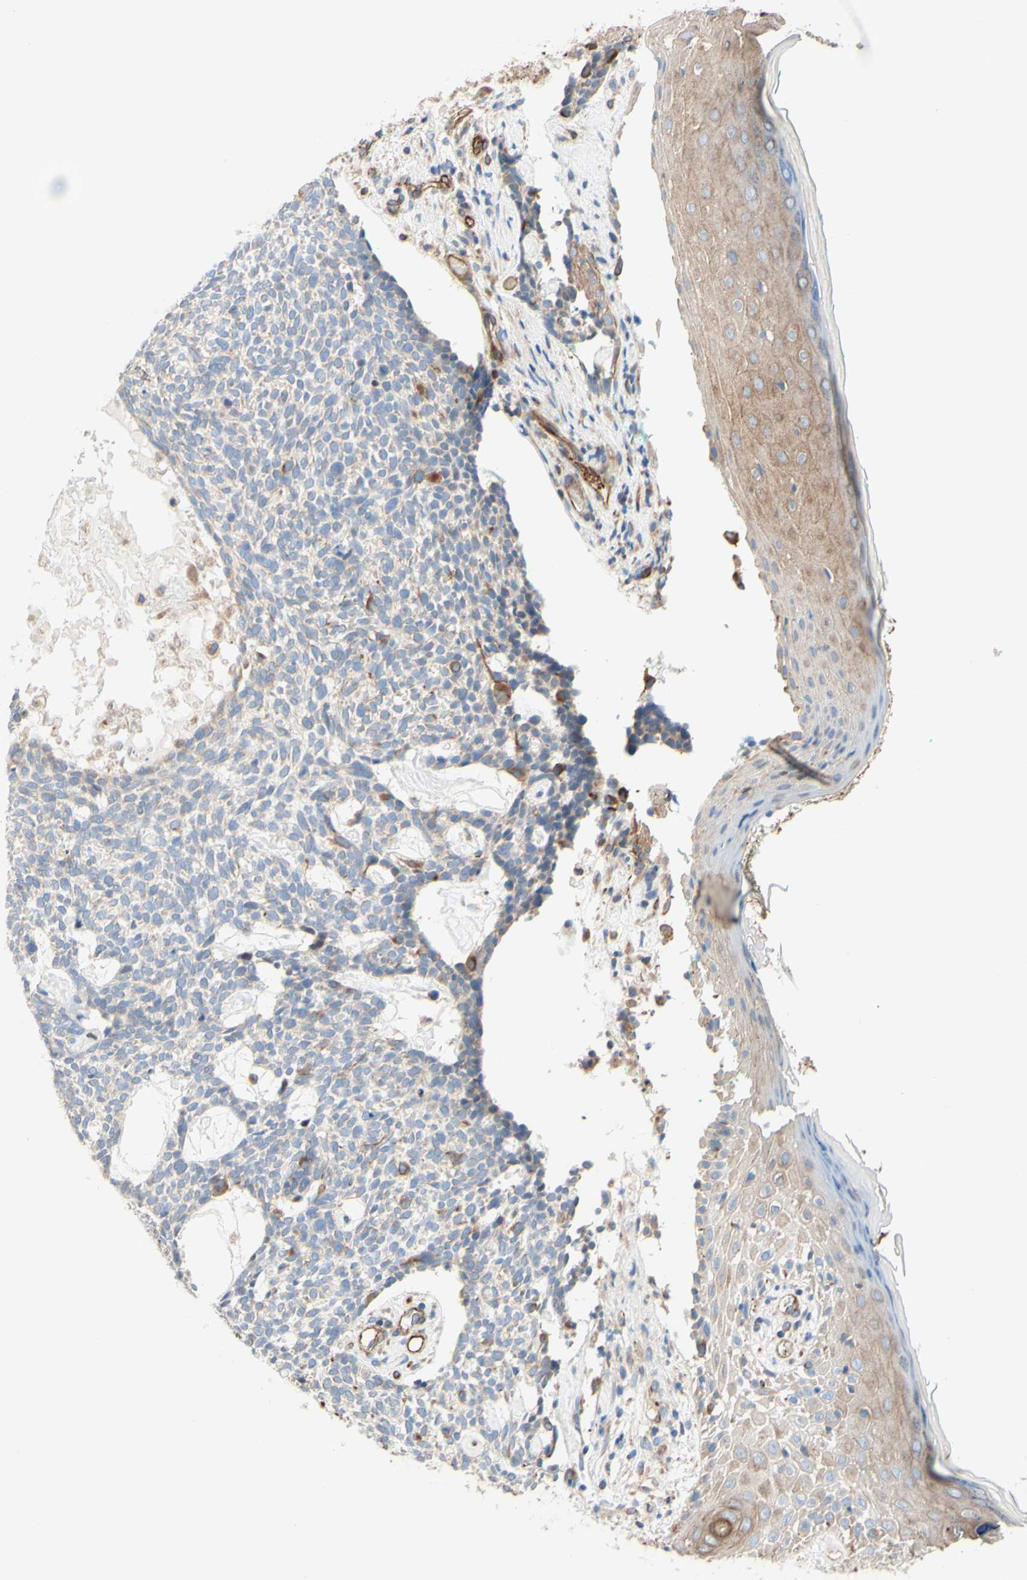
{"staining": {"intensity": "moderate", "quantity": "<25%", "location": "cytoplasmic/membranous"}, "tissue": "skin cancer", "cell_type": "Tumor cells", "image_type": "cancer", "snomed": [{"axis": "morphology", "description": "Basal cell carcinoma"}, {"axis": "topography", "description": "Skin"}], "caption": "This histopathology image demonstrates skin cancer (basal cell carcinoma) stained with immunohistochemistry (IHC) to label a protein in brown. The cytoplasmic/membranous of tumor cells show moderate positivity for the protein. Nuclei are counter-stained blue.", "gene": "ENDOD1", "patient": {"sex": "female", "age": 84}}